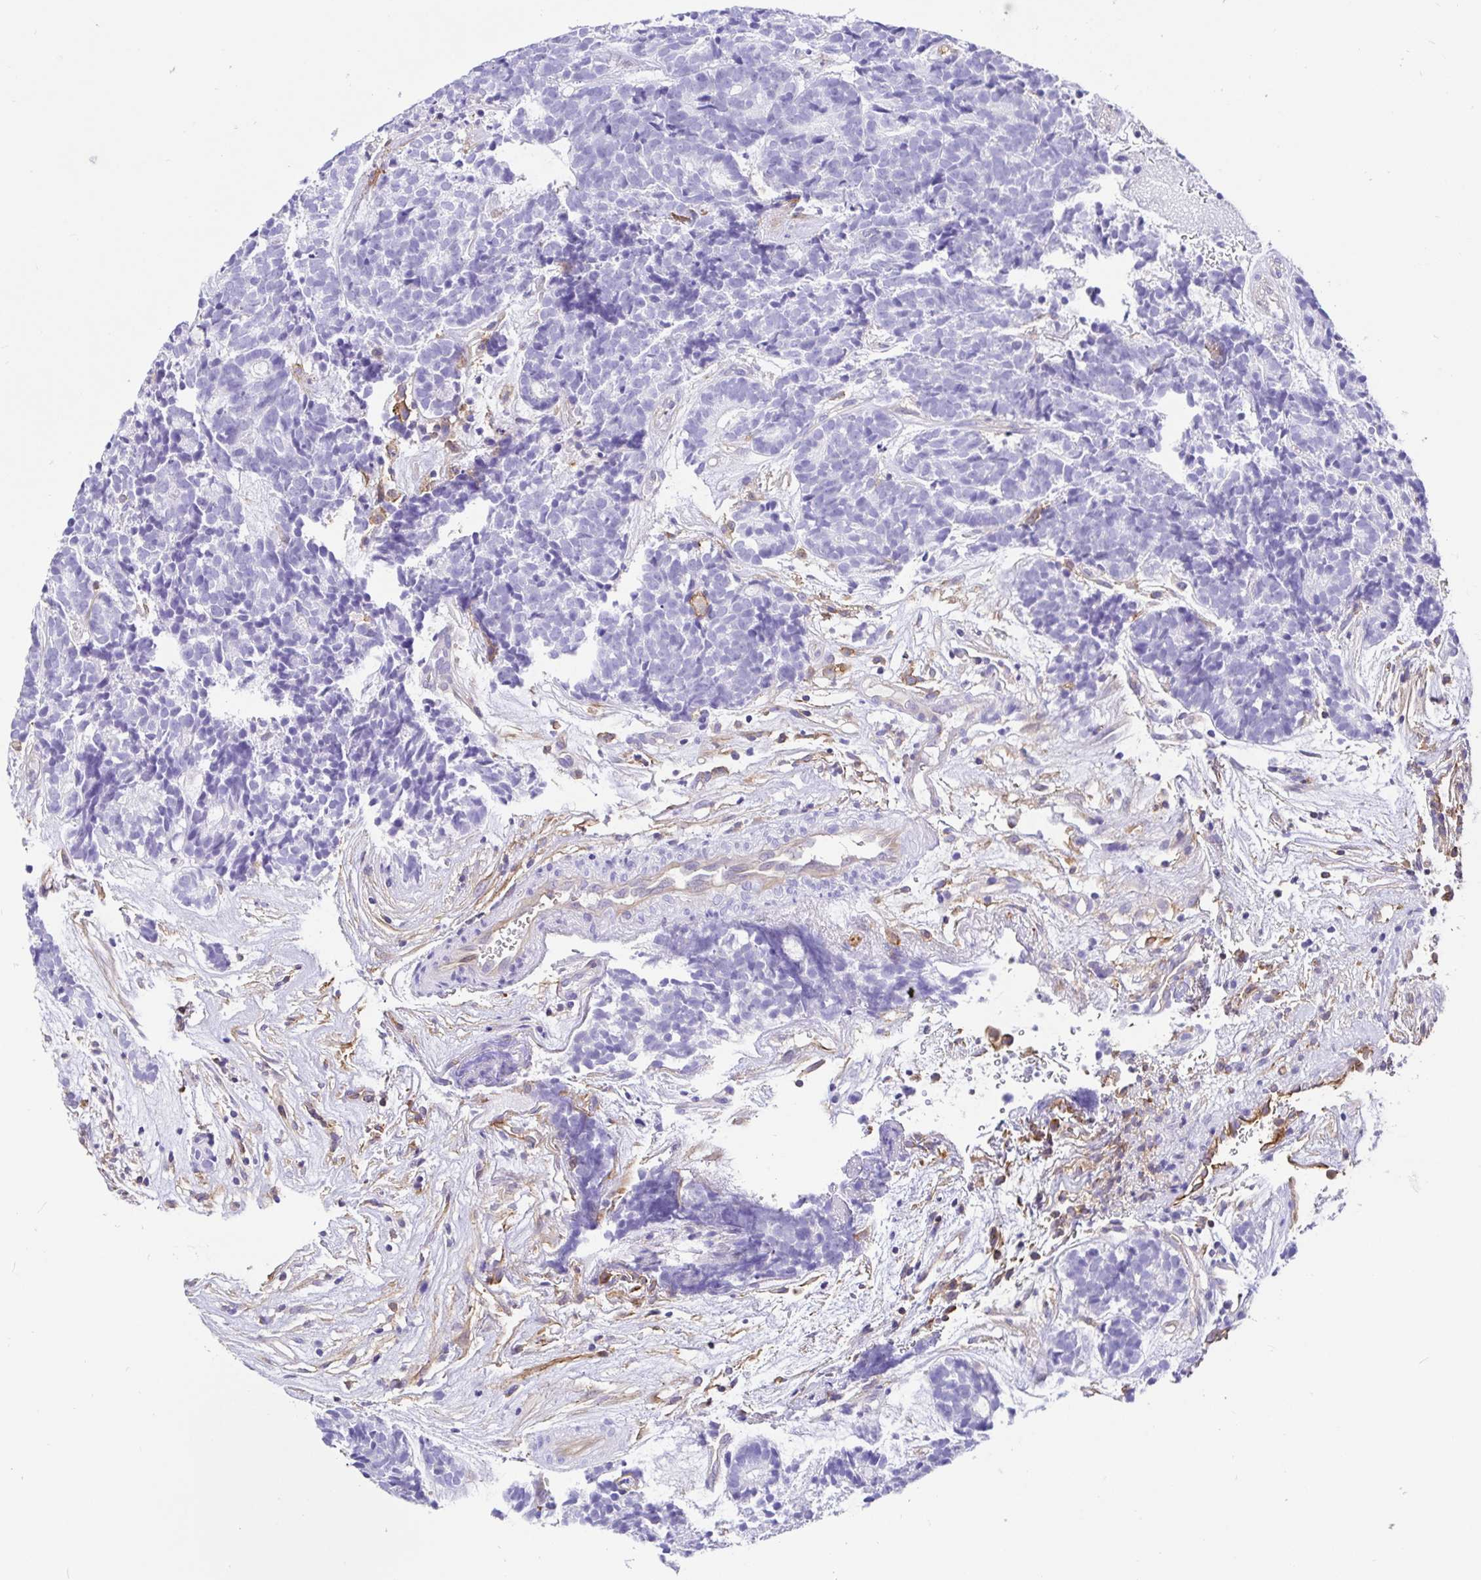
{"staining": {"intensity": "negative", "quantity": "none", "location": "none"}, "tissue": "head and neck cancer", "cell_type": "Tumor cells", "image_type": "cancer", "snomed": [{"axis": "morphology", "description": "Adenocarcinoma, NOS"}, {"axis": "topography", "description": "Head-Neck"}], "caption": "There is no significant expression in tumor cells of adenocarcinoma (head and neck).", "gene": "ANXA2", "patient": {"sex": "female", "age": 81}}